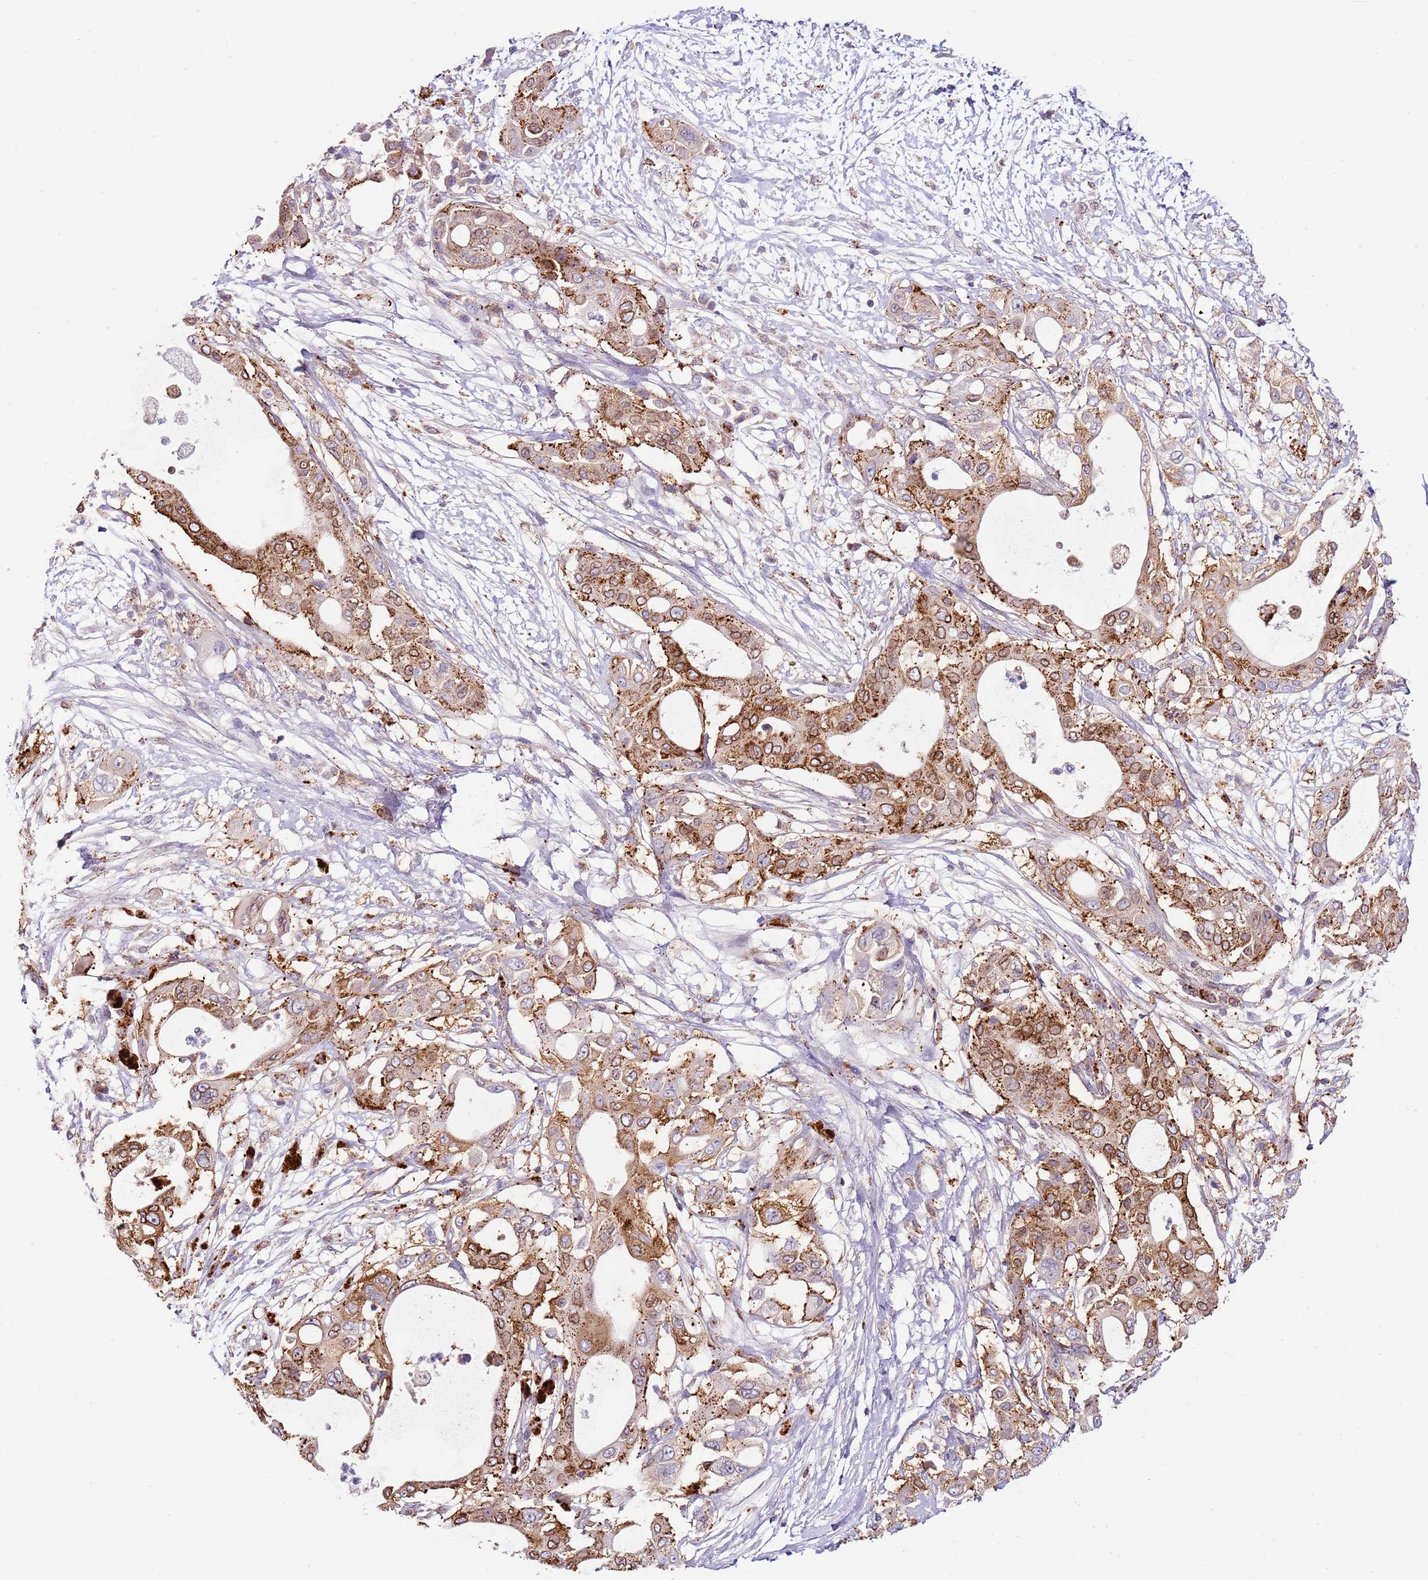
{"staining": {"intensity": "moderate", "quantity": ">75%", "location": "cytoplasmic/membranous"}, "tissue": "pancreatic cancer", "cell_type": "Tumor cells", "image_type": "cancer", "snomed": [{"axis": "morphology", "description": "Adenocarcinoma, NOS"}, {"axis": "topography", "description": "Pancreas"}], "caption": "Moderate cytoplasmic/membranous positivity is appreciated in approximately >75% of tumor cells in pancreatic cancer. (Brightfield microscopy of DAB IHC at high magnification).", "gene": "ABHD17A", "patient": {"sex": "male", "age": 68}}